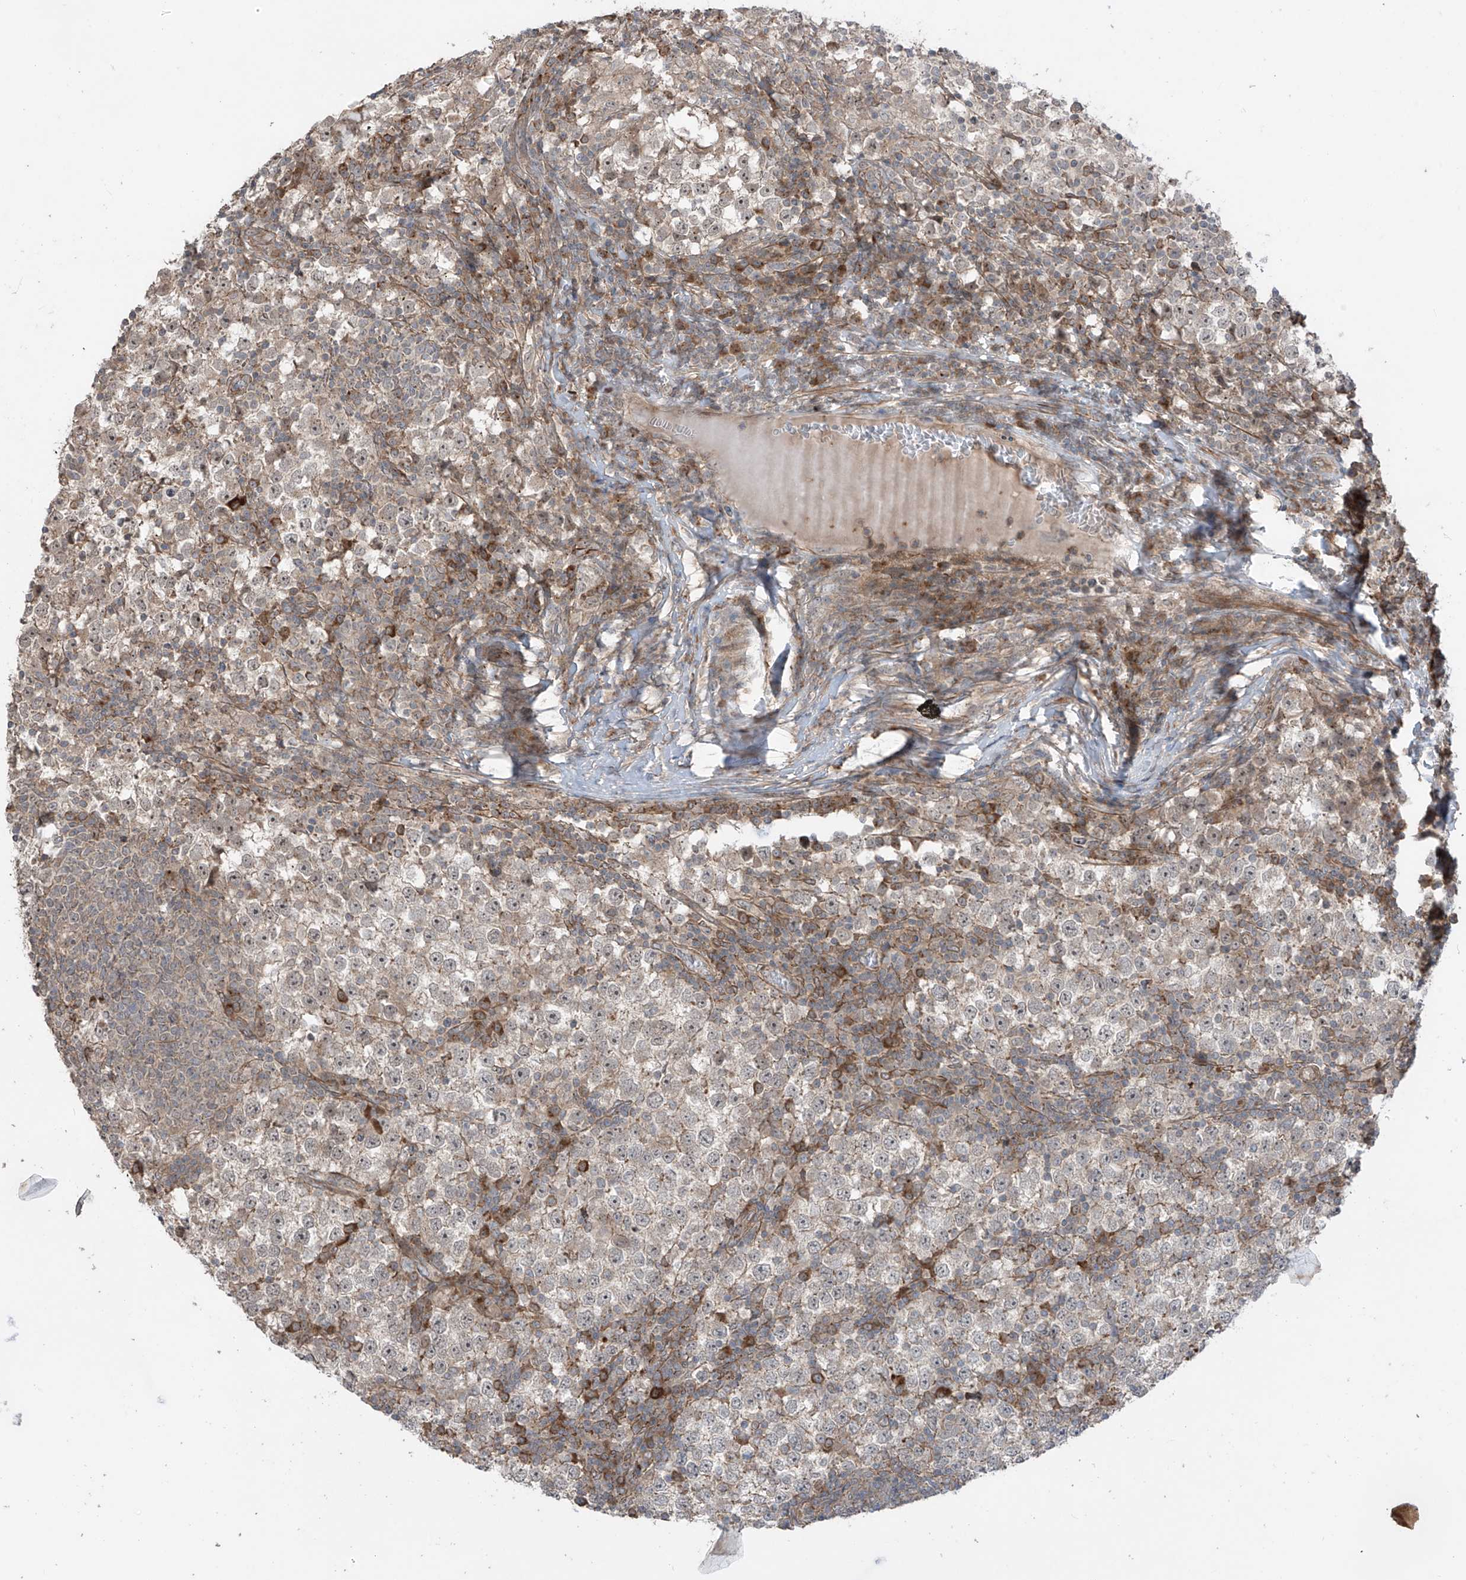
{"staining": {"intensity": "negative", "quantity": "none", "location": "none"}, "tissue": "testis cancer", "cell_type": "Tumor cells", "image_type": "cancer", "snomed": [{"axis": "morphology", "description": "Seminoma, NOS"}, {"axis": "topography", "description": "Testis"}], "caption": "High power microscopy photomicrograph of an immunohistochemistry (IHC) photomicrograph of testis seminoma, revealing no significant staining in tumor cells.", "gene": "LRRC74A", "patient": {"sex": "male", "age": 65}}